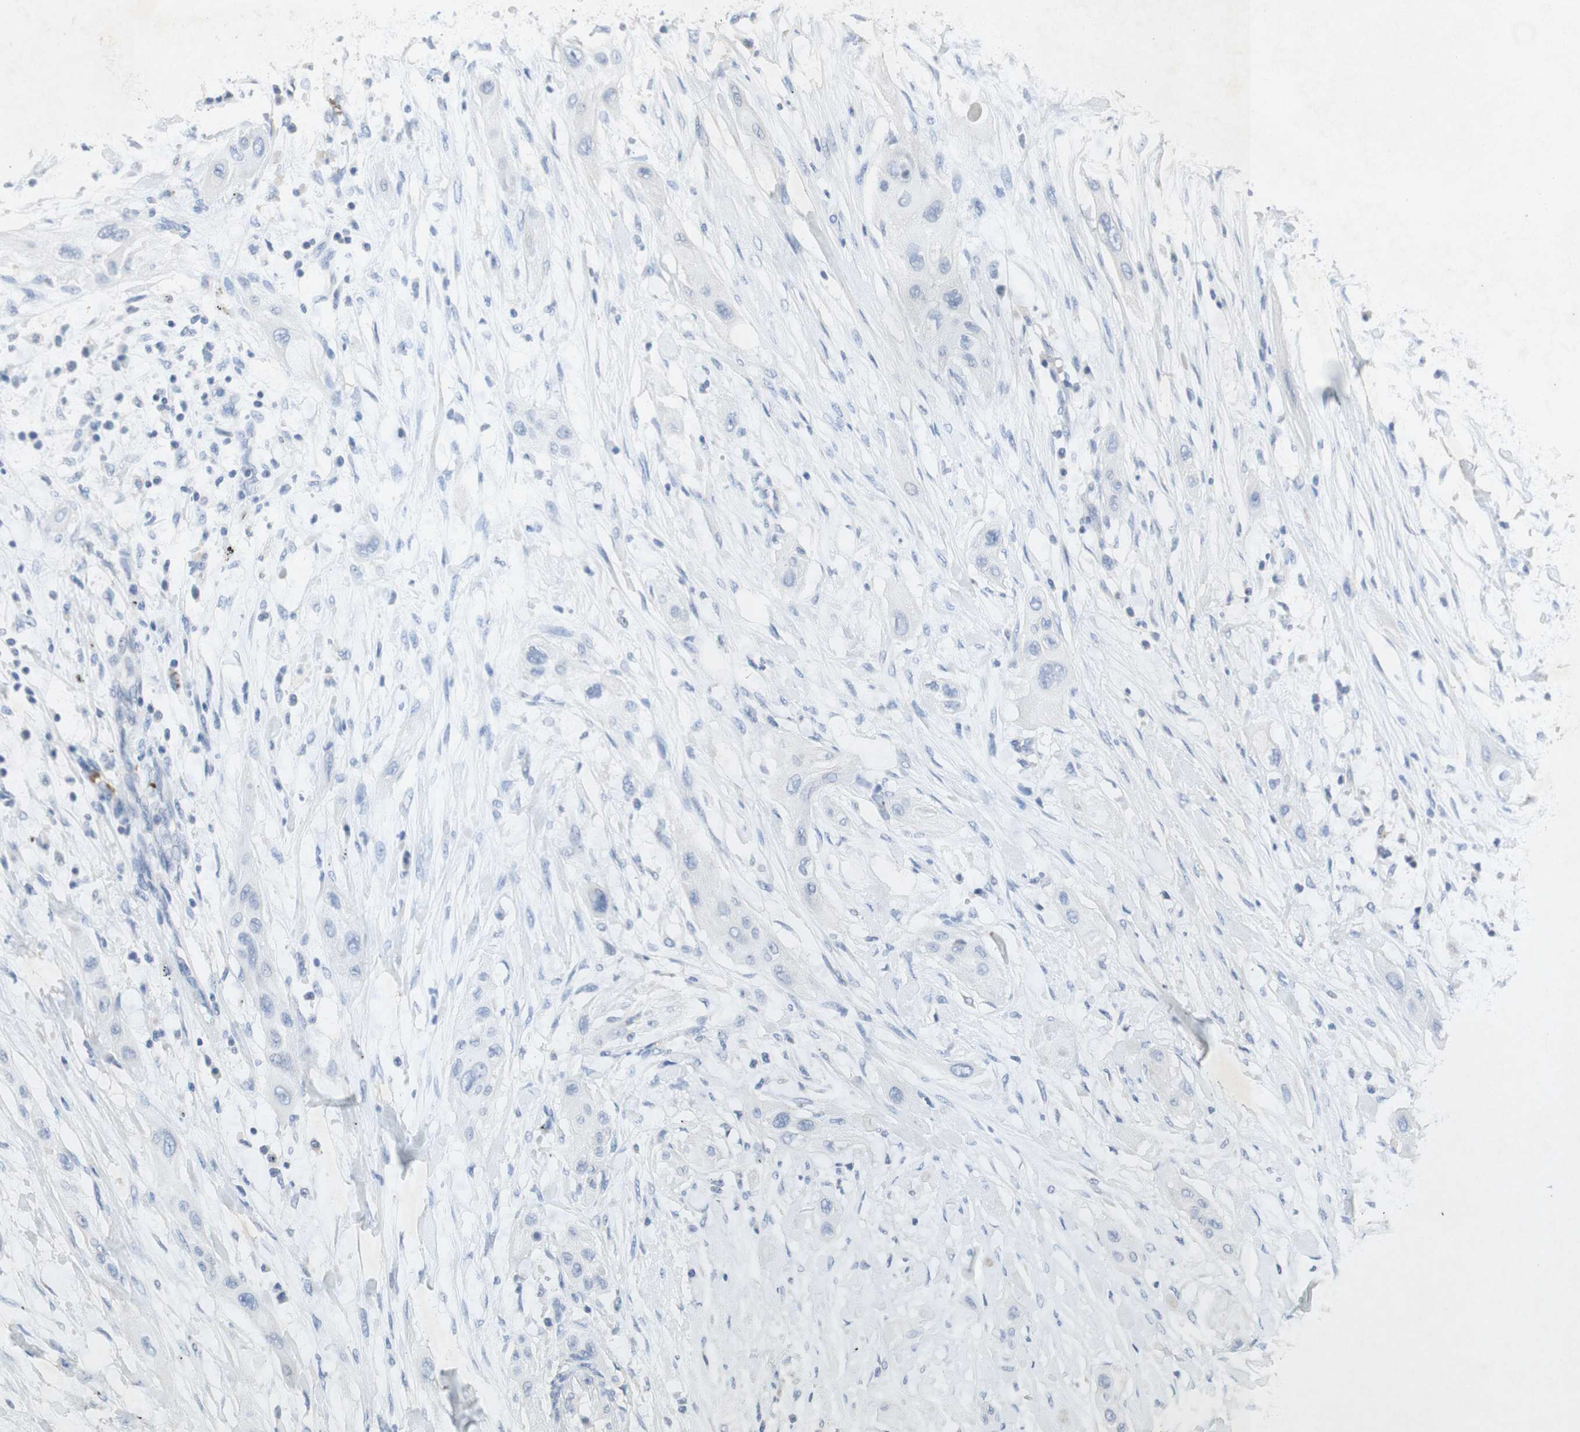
{"staining": {"intensity": "negative", "quantity": "none", "location": "none"}, "tissue": "lung cancer", "cell_type": "Tumor cells", "image_type": "cancer", "snomed": [{"axis": "morphology", "description": "Squamous cell carcinoma, NOS"}, {"axis": "topography", "description": "Lung"}], "caption": "Immunohistochemical staining of lung cancer (squamous cell carcinoma) reveals no significant staining in tumor cells.", "gene": "EPO", "patient": {"sex": "female", "age": 47}}